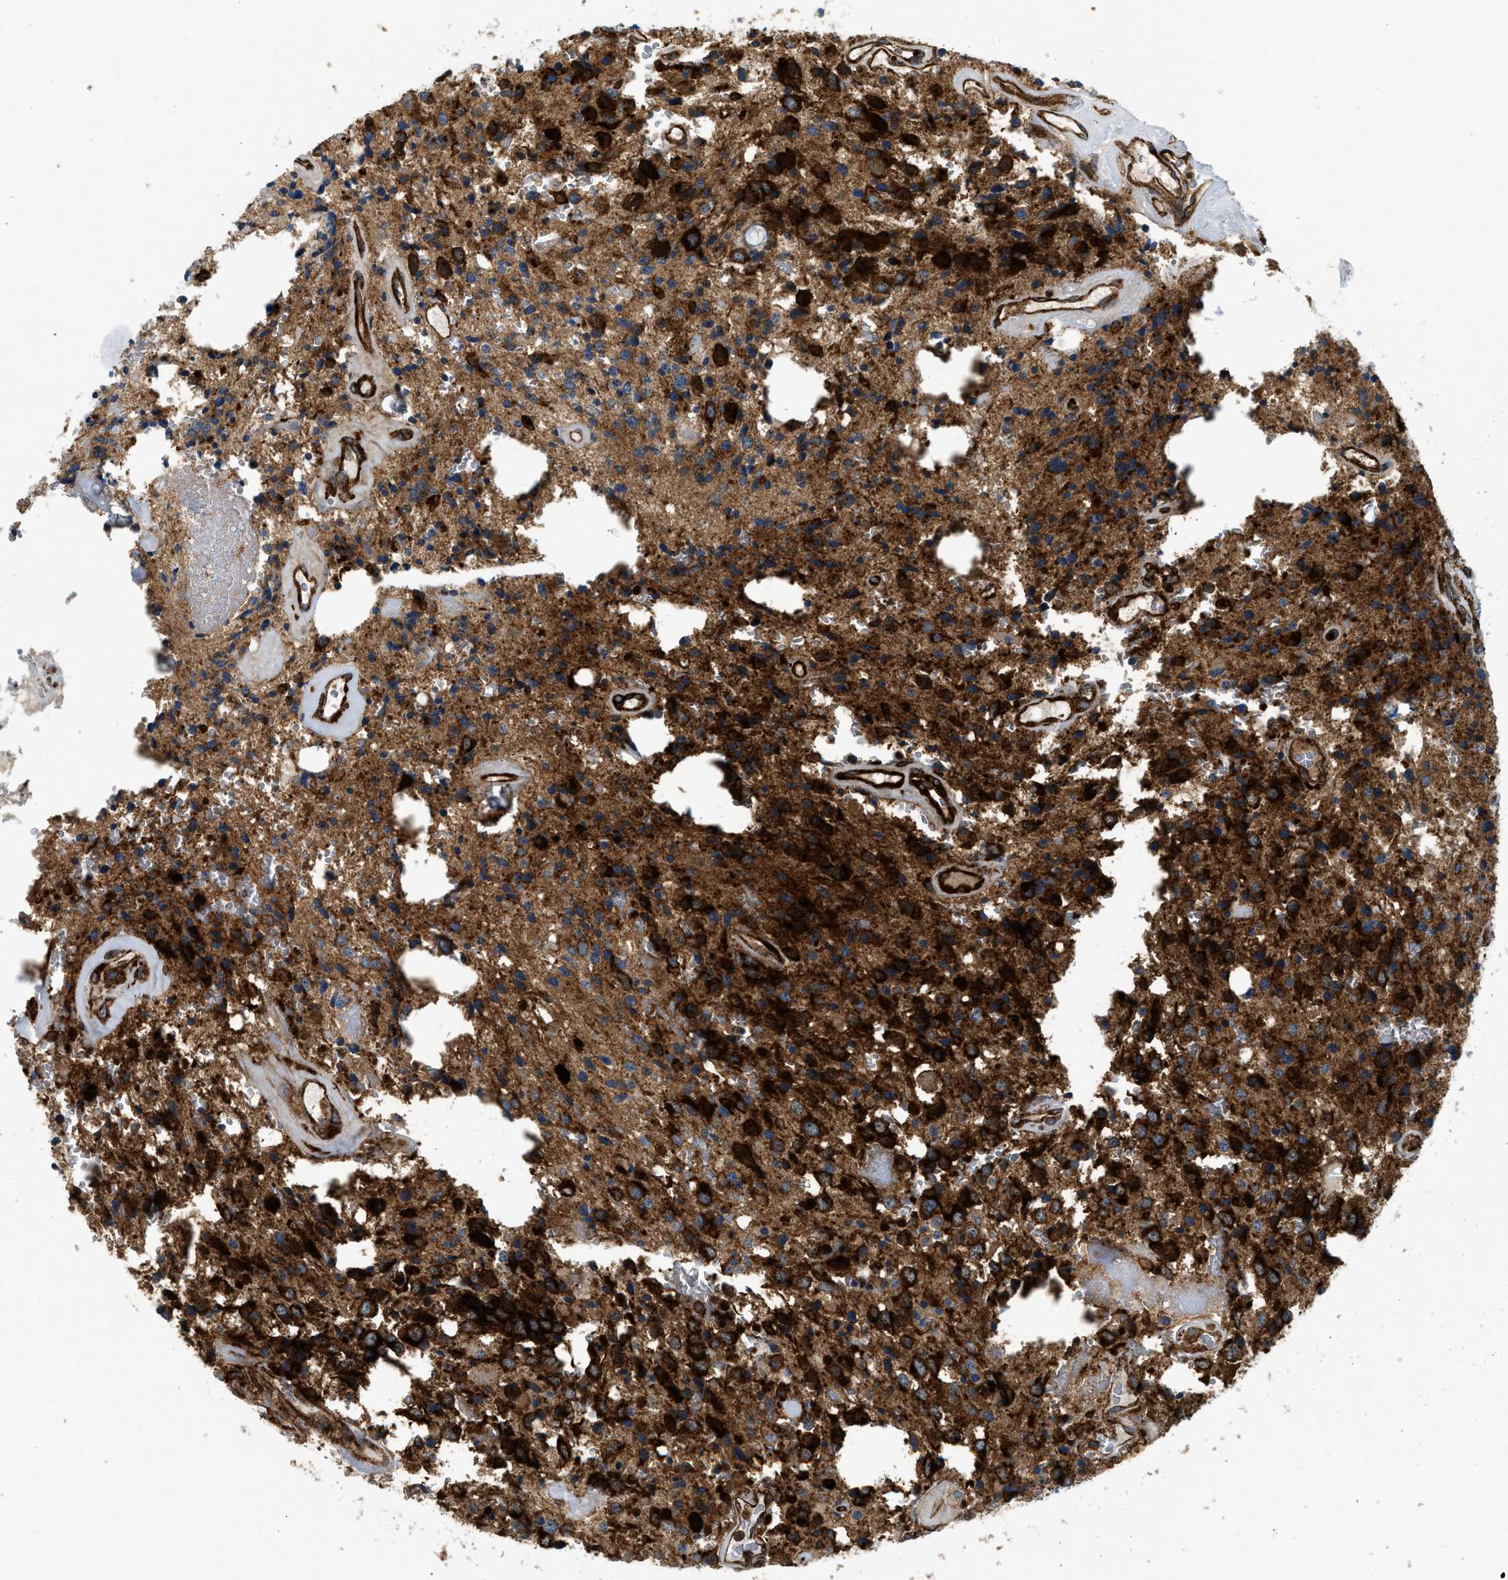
{"staining": {"intensity": "strong", "quantity": ">75%", "location": "cytoplasmic/membranous"}, "tissue": "glioma", "cell_type": "Tumor cells", "image_type": "cancer", "snomed": [{"axis": "morphology", "description": "Glioma, malignant, Low grade"}, {"axis": "topography", "description": "Brain"}], "caption": "An immunohistochemistry (IHC) micrograph of tumor tissue is shown. Protein staining in brown labels strong cytoplasmic/membranous positivity in glioma within tumor cells.", "gene": "HIP1", "patient": {"sex": "male", "age": 58}}